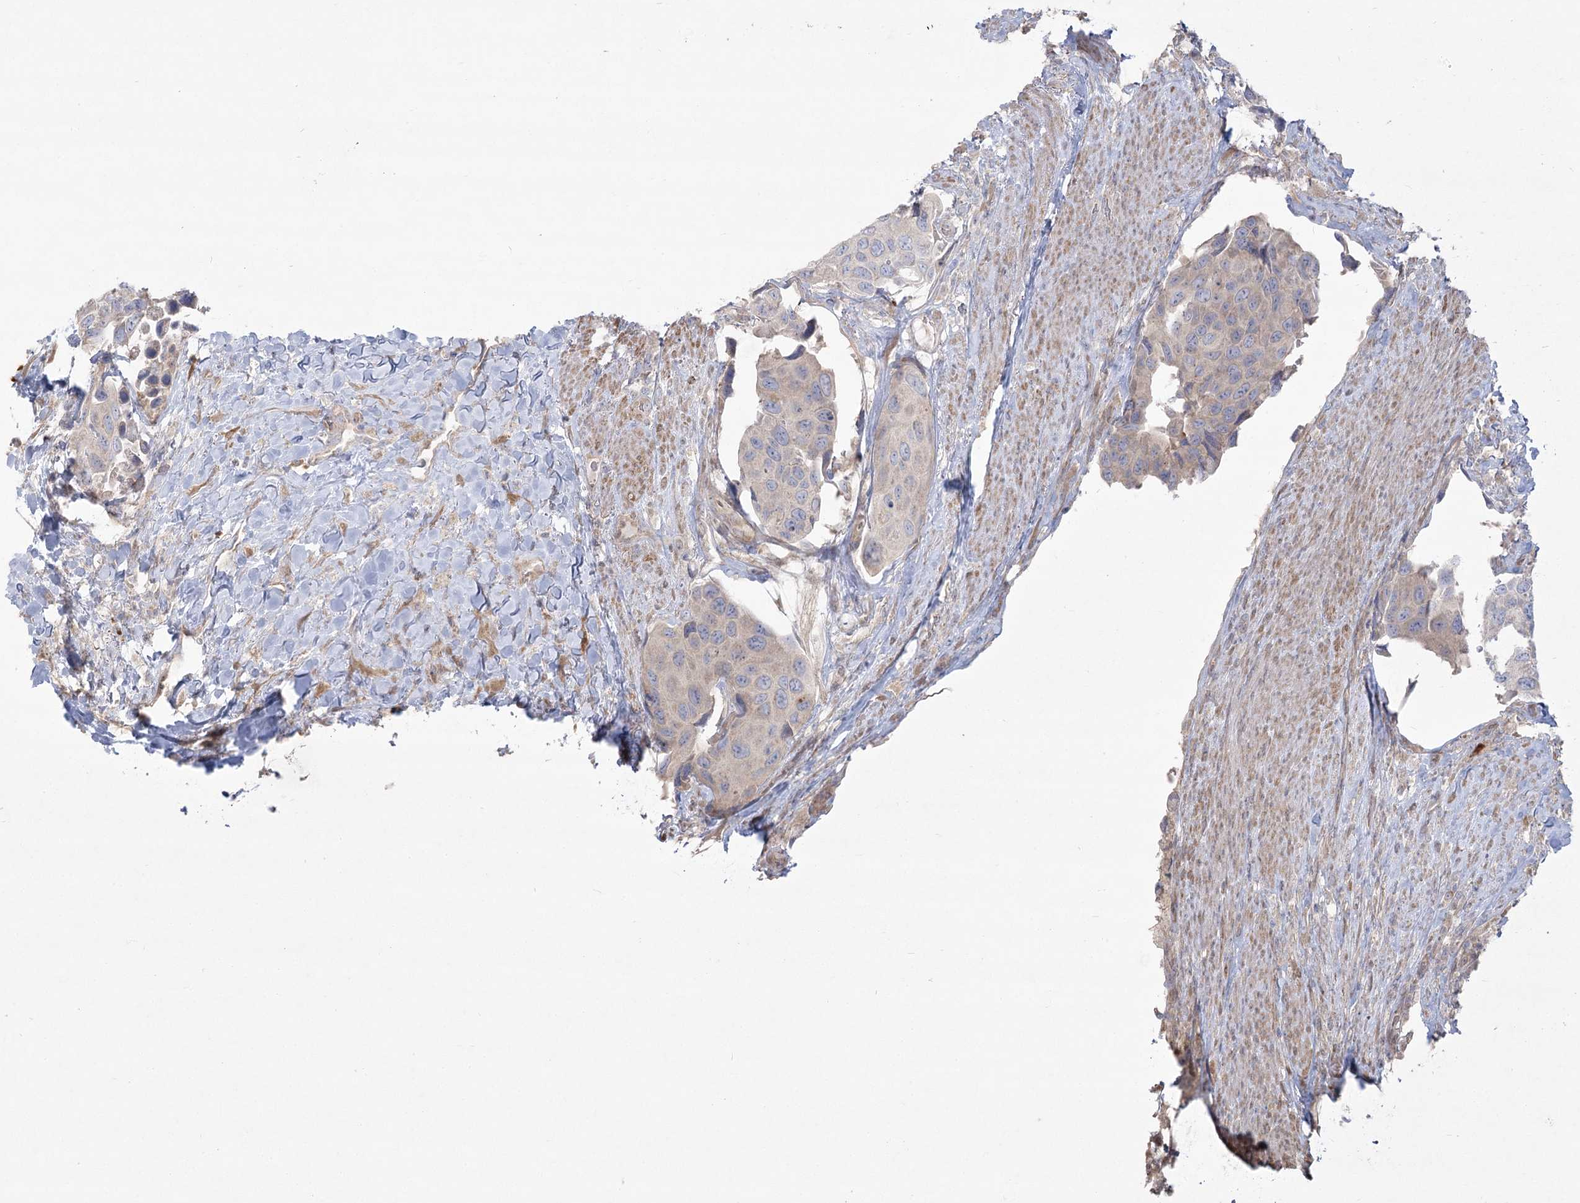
{"staining": {"intensity": "negative", "quantity": "none", "location": "none"}, "tissue": "urothelial cancer", "cell_type": "Tumor cells", "image_type": "cancer", "snomed": [{"axis": "morphology", "description": "Urothelial carcinoma, High grade"}, {"axis": "topography", "description": "Urinary bladder"}], "caption": "This is a micrograph of immunohistochemistry staining of urothelial cancer, which shows no expression in tumor cells.", "gene": "CAMTA1", "patient": {"sex": "male", "age": 74}}